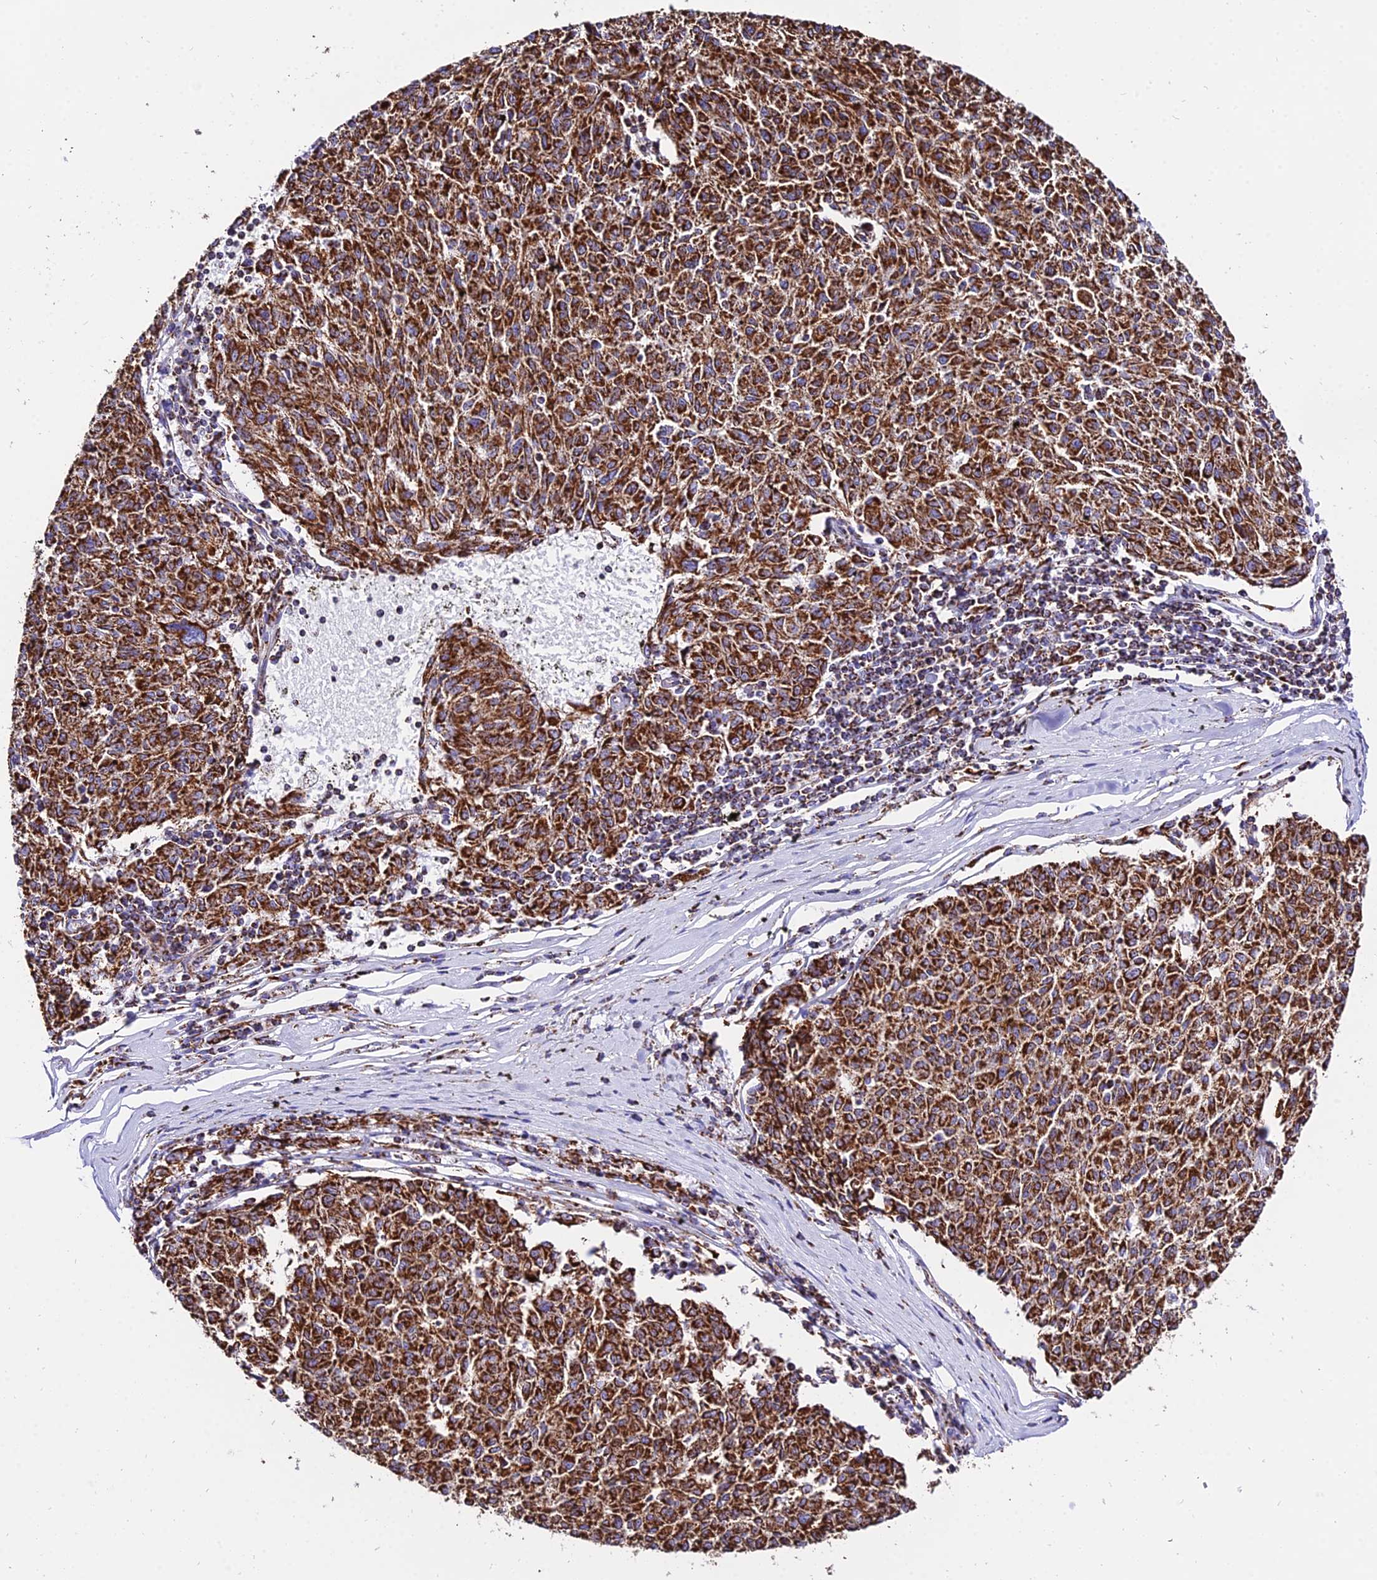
{"staining": {"intensity": "strong", "quantity": ">75%", "location": "cytoplasmic/membranous"}, "tissue": "melanoma", "cell_type": "Tumor cells", "image_type": "cancer", "snomed": [{"axis": "morphology", "description": "Malignant melanoma, NOS"}, {"axis": "topography", "description": "Skin"}], "caption": "This histopathology image shows IHC staining of human malignant melanoma, with high strong cytoplasmic/membranous positivity in approximately >75% of tumor cells.", "gene": "ATP5PD", "patient": {"sex": "female", "age": 72}}